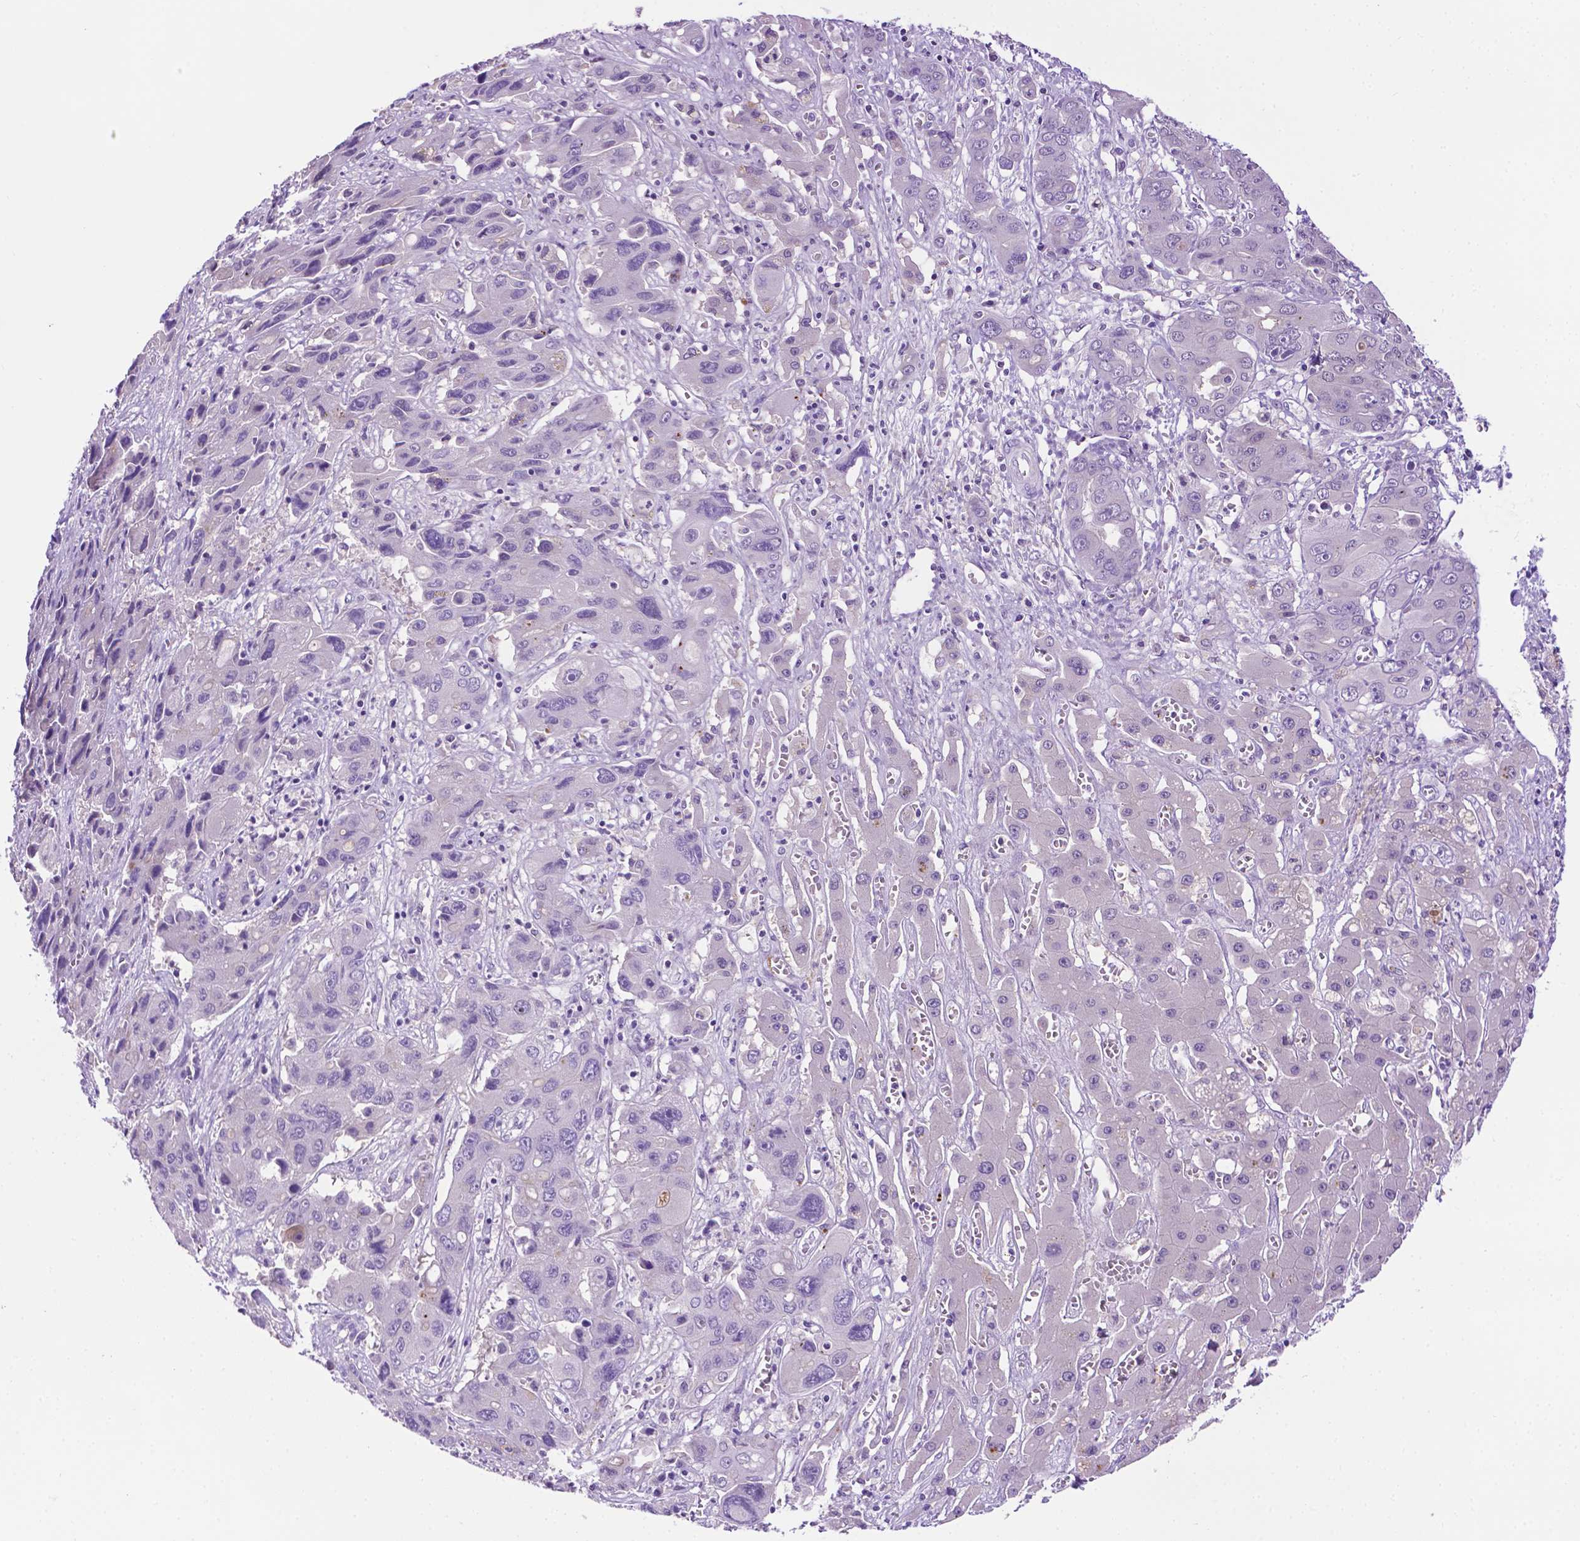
{"staining": {"intensity": "negative", "quantity": "none", "location": "none"}, "tissue": "liver cancer", "cell_type": "Tumor cells", "image_type": "cancer", "snomed": [{"axis": "morphology", "description": "Cholangiocarcinoma"}, {"axis": "topography", "description": "Liver"}], "caption": "Tumor cells show no significant expression in liver cholangiocarcinoma.", "gene": "MMP27", "patient": {"sex": "male", "age": 67}}